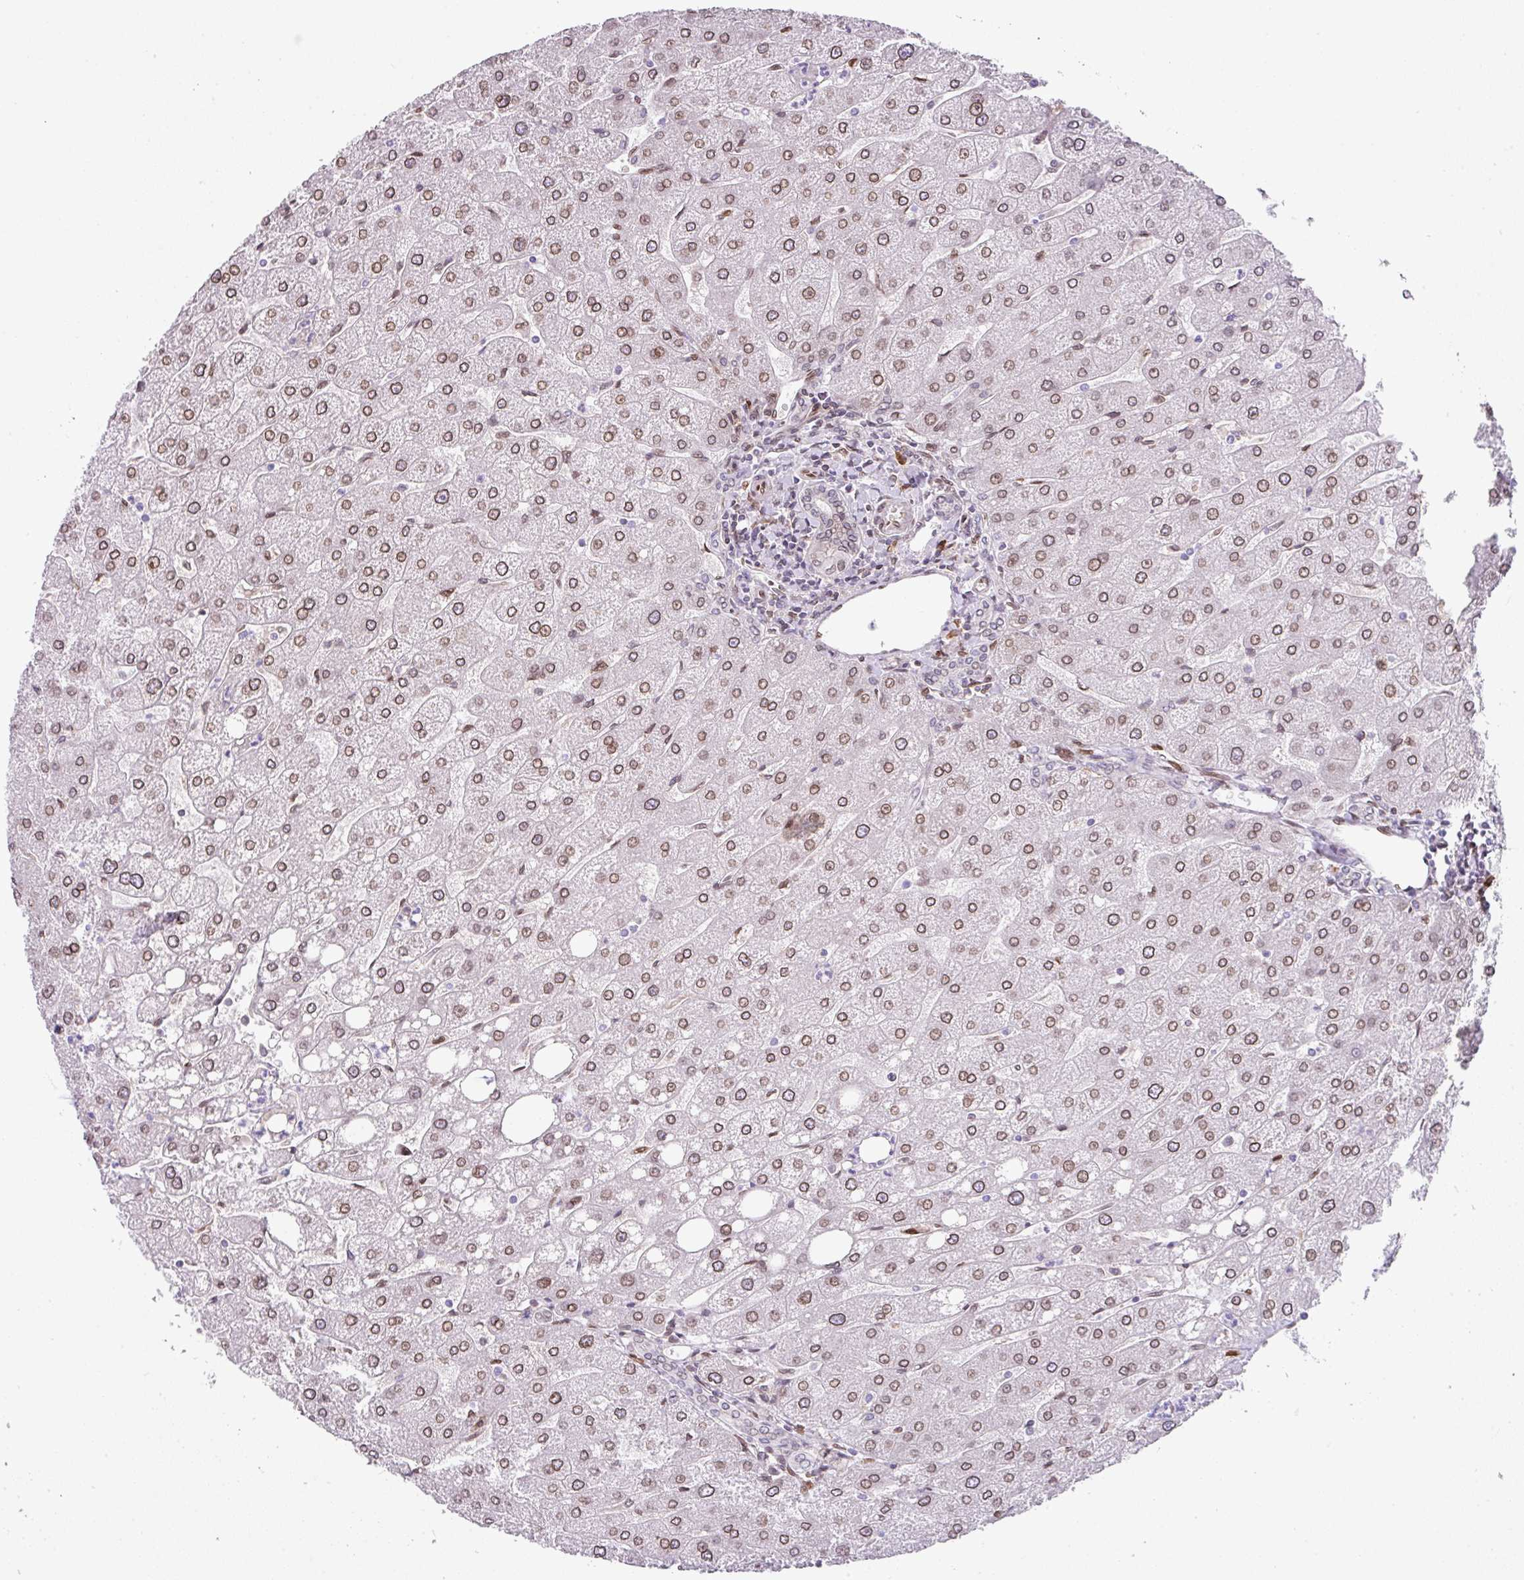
{"staining": {"intensity": "weak", "quantity": "<25%", "location": "cytoplasmic/membranous,nuclear"}, "tissue": "liver", "cell_type": "Cholangiocytes", "image_type": "normal", "snomed": [{"axis": "morphology", "description": "Normal tissue, NOS"}, {"axis": "topography", "description": "Liver"}], "caption": "An IHC photomicrograph of benign liver is shown. There is no staining in cholangiocytes of liver. The staining is performed using DAB brown chromogen with nuclei counter-stained in using hematoxylin.", "gene": "PLK1", "patient": {"sex": "male", "age": 67}}